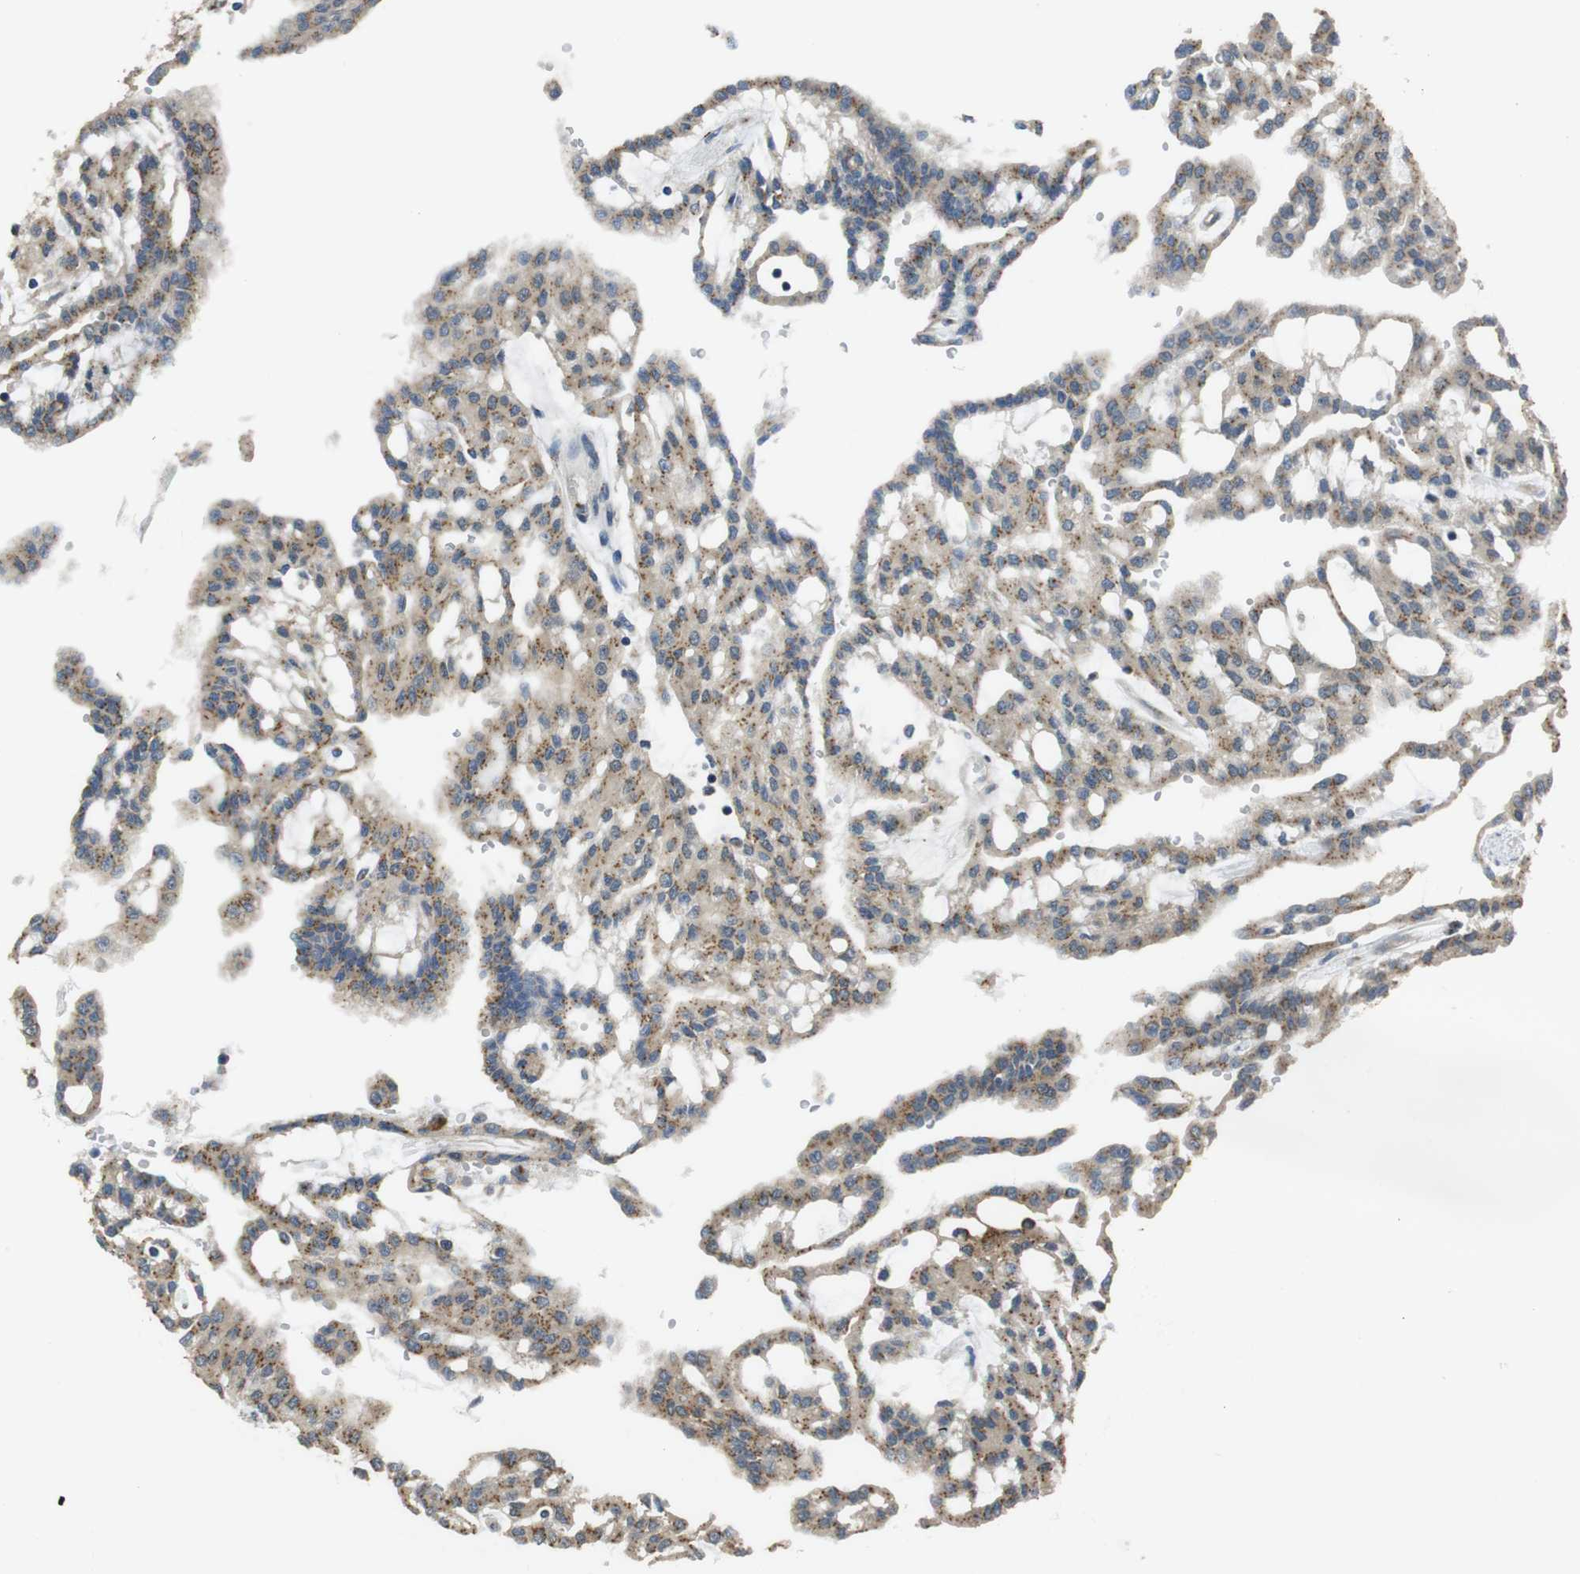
{"staining": {"intensity": "moderate", "quantity": "25%-75%", "location": "cytoplasmic/membranous"}, "tissue": "renal cancer", "cell_type": "Tumor cells", "image_type": "cancer", "snomed": [{"axis": "morphology", "description": "Adenocarcinoma, NOS"}, {"axis": "topography", "description": "Kidney"}], "caption": "Tumor cells display moderate cytoplasmic/membranous positivity in approximately 25%-75% of cells in renal cancer (adenocarcinoma).", "gene": "RAB6A", "patient": {"sex": "male", "age": 63}}